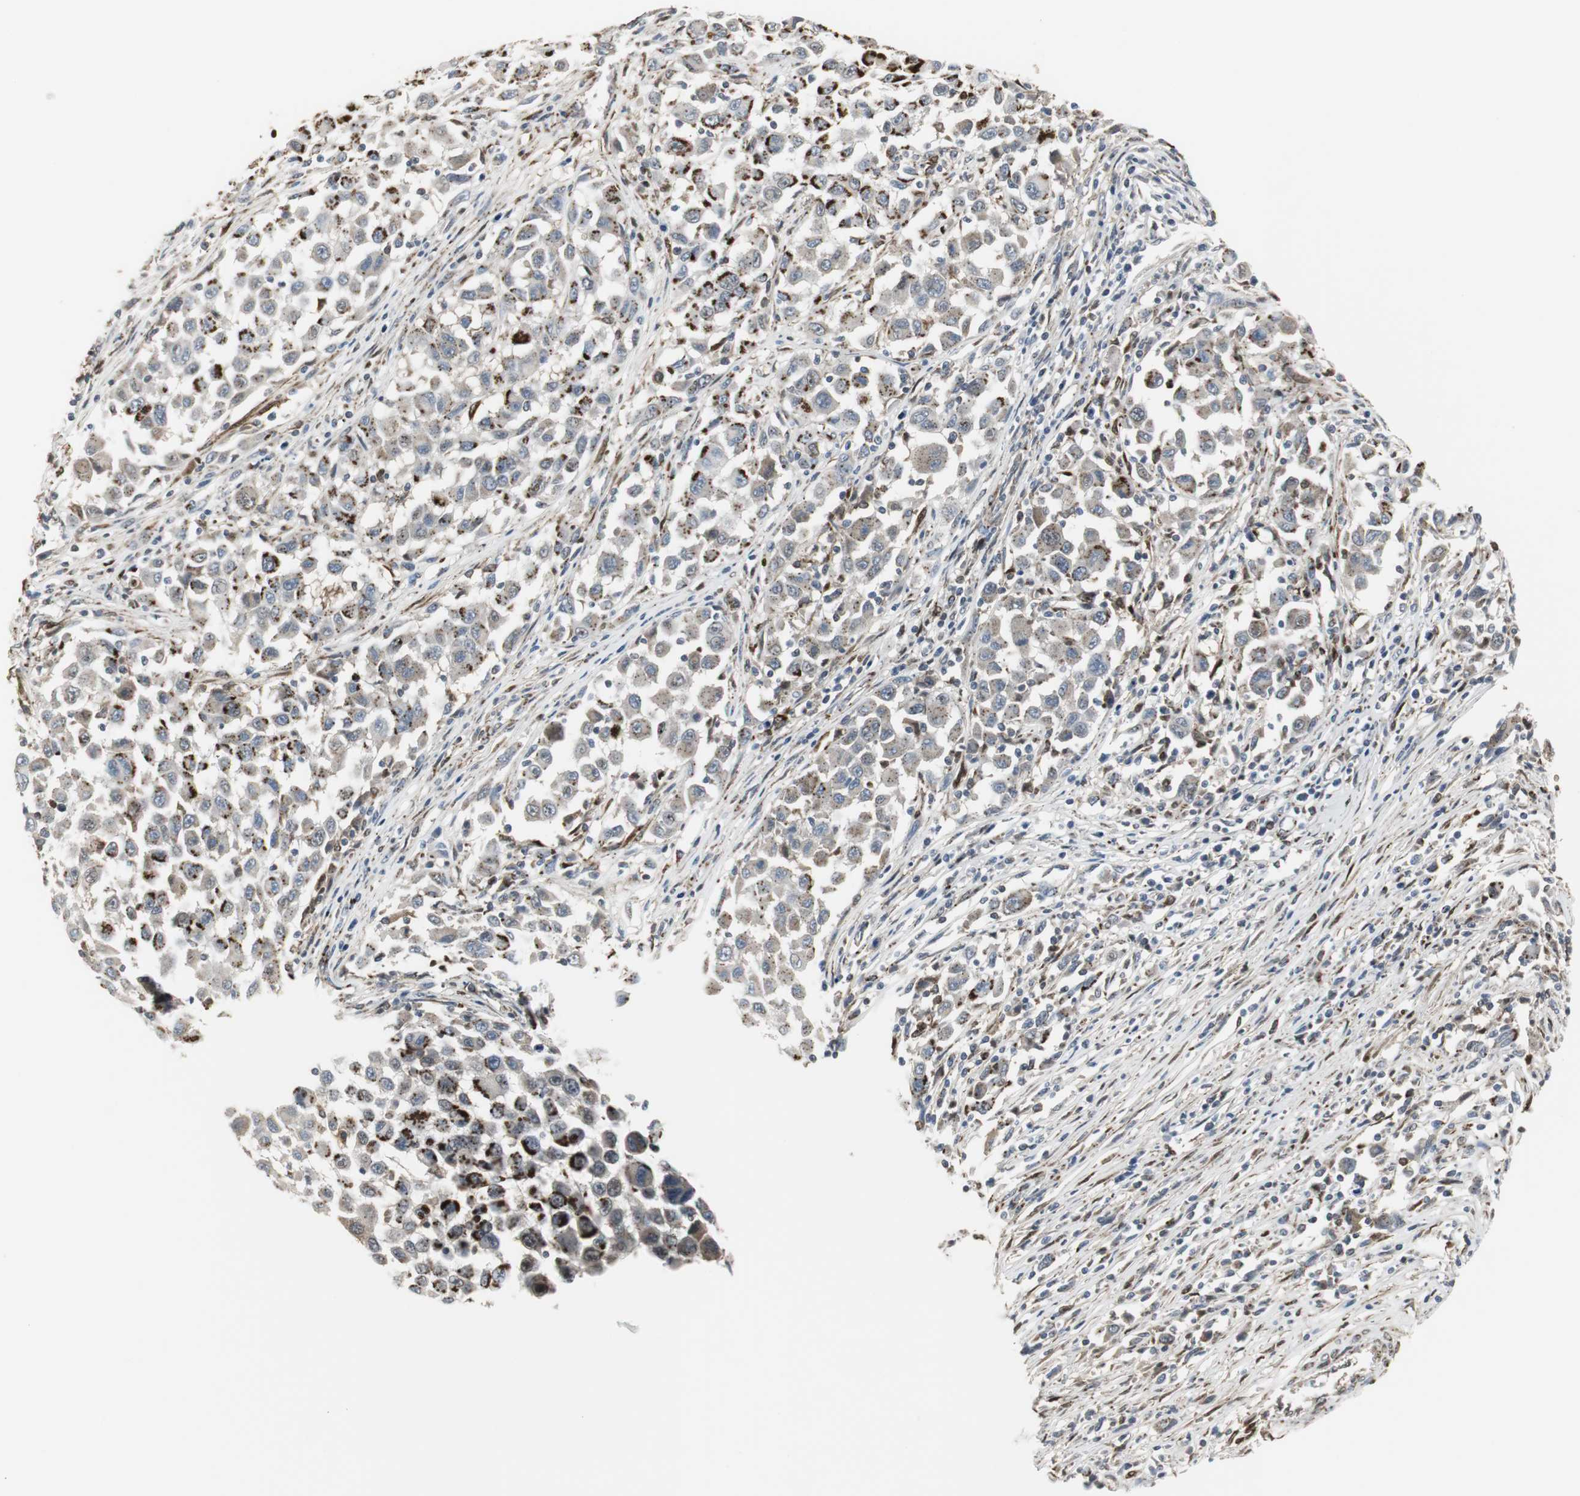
{"staining": {"intensity": "moderate", "quantity": "25%-75%", "location": "cytoplasmic/membranous"}, "tissue": "melanoma", "cell_type": "Tumor cells", "image_type": "cancer", "snomed": [{"axis": "morphology", "description": "Malignant melanoma, Metastatic site"}, {"axis": "topography", "description": "Lymph node"}], "caption": "Protein expression analysis of human melanoma reveals moderate cytoplasmic/membranous positivity in approximately 25%-75% of tumor cells.", "gene": "PLIN3", "patient": {"sex": "male", "age": 61}}